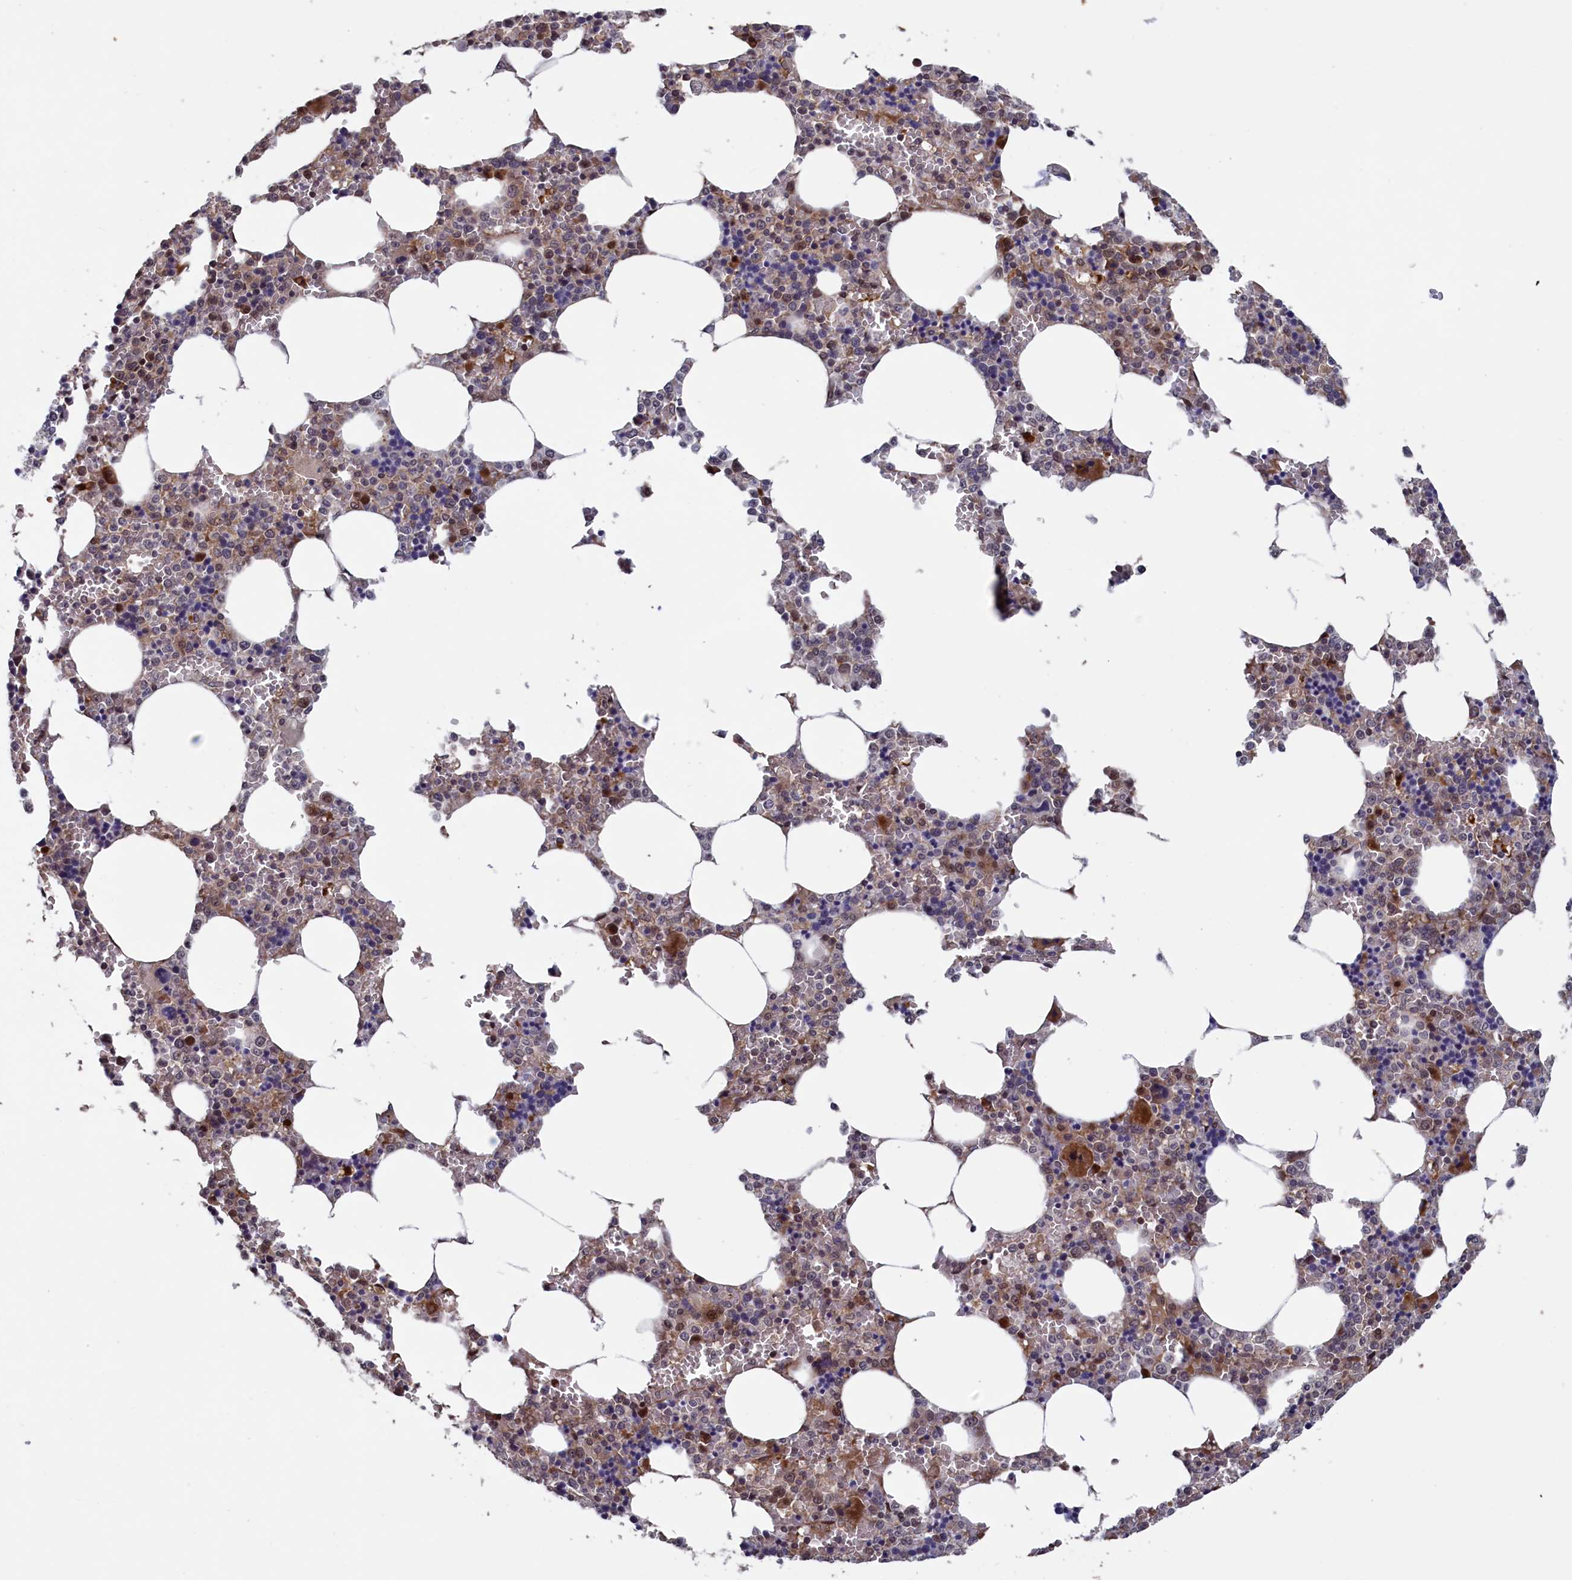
{"staining": {"intensity": "moderate", "quantity": "<25%", "location": "cytoplasmic/membranous,nuclear"}, "tissue": "bone marrow", "cell_type": "Hematopoietic cells", "image_type": "normal", "snomed": [{"axis": "morphology", "description": "Normal tissue, NOS"}, {"axis": "topography", "description": "Bone marrow"}], "caption": "A brown stain highlights moderate cytoplasmic/membranous,nuclear positivity of a protein in hematopoietic cells of benign bone marrow. The staining is performed using DAB brown chromogen to label protein expression. The nuclei are counter-stained blue using hematoxylin.", "gene": "LSG1", "patient": {"sex": "male", "age": 70}}